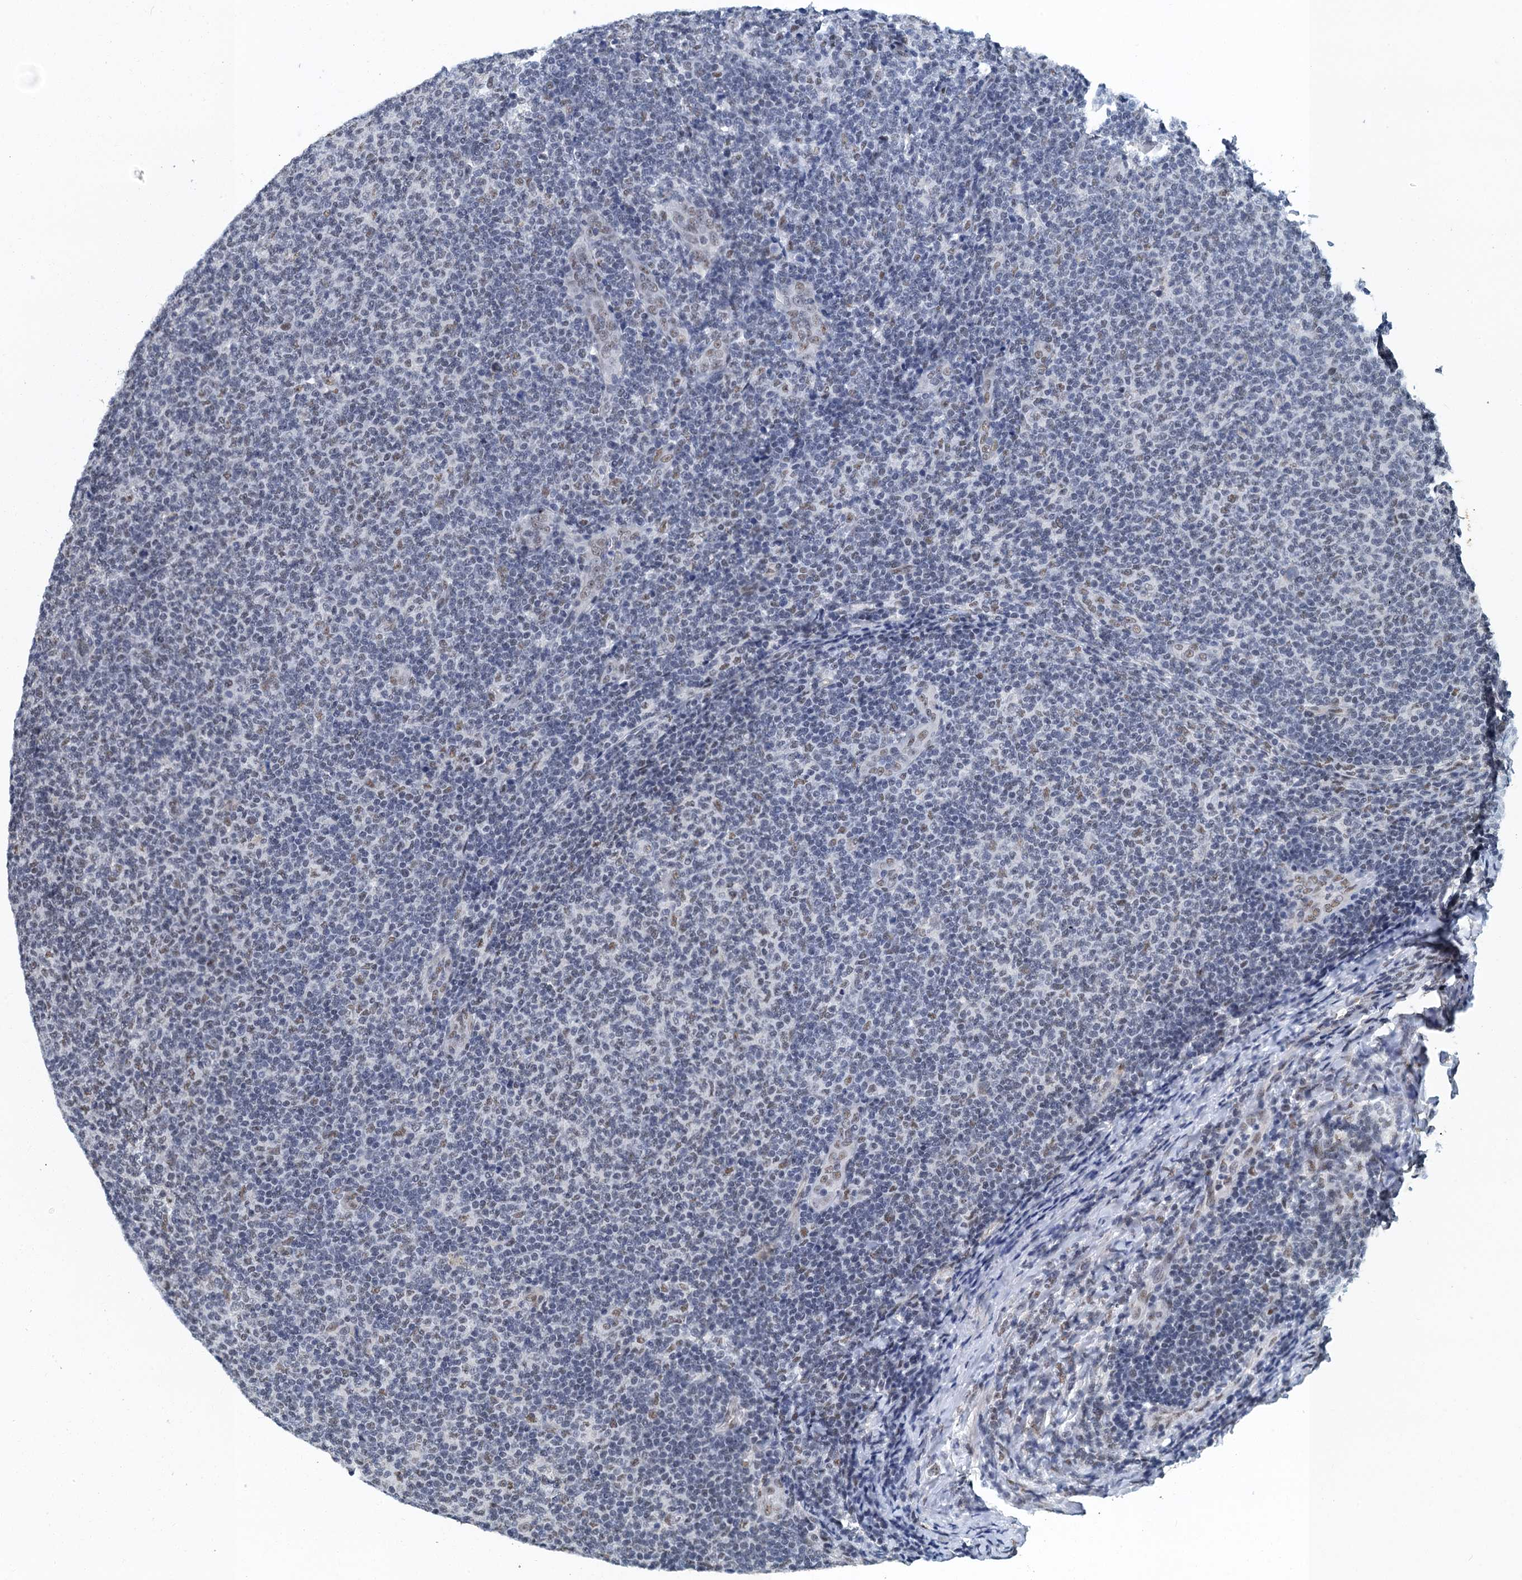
{"staining": {"intensity": "weak", "quantity": "<25%", "location": "nuclear"}, "tissue": "lymphoma", "cell_type": "Tumor cells", "image_type": "cancer", "snomed": [{"axis": "morphology", "description": "Malignant lymphoma, non-Hodgkin's type, Low grade"}, {"axis": "topography", "description": "Lymph node"}], "caption": "High magnification brightfield microscopy of low-grade malignant lymphoma, non-Hodgkin's type stained with DAB (3,3'-diaminobenzidine) (brown) and counterstained with hematoxylin (blue): tumor cells show no significant staining.", "gene": "GADL1", "patient": {"sex": "male", "age": 66}}